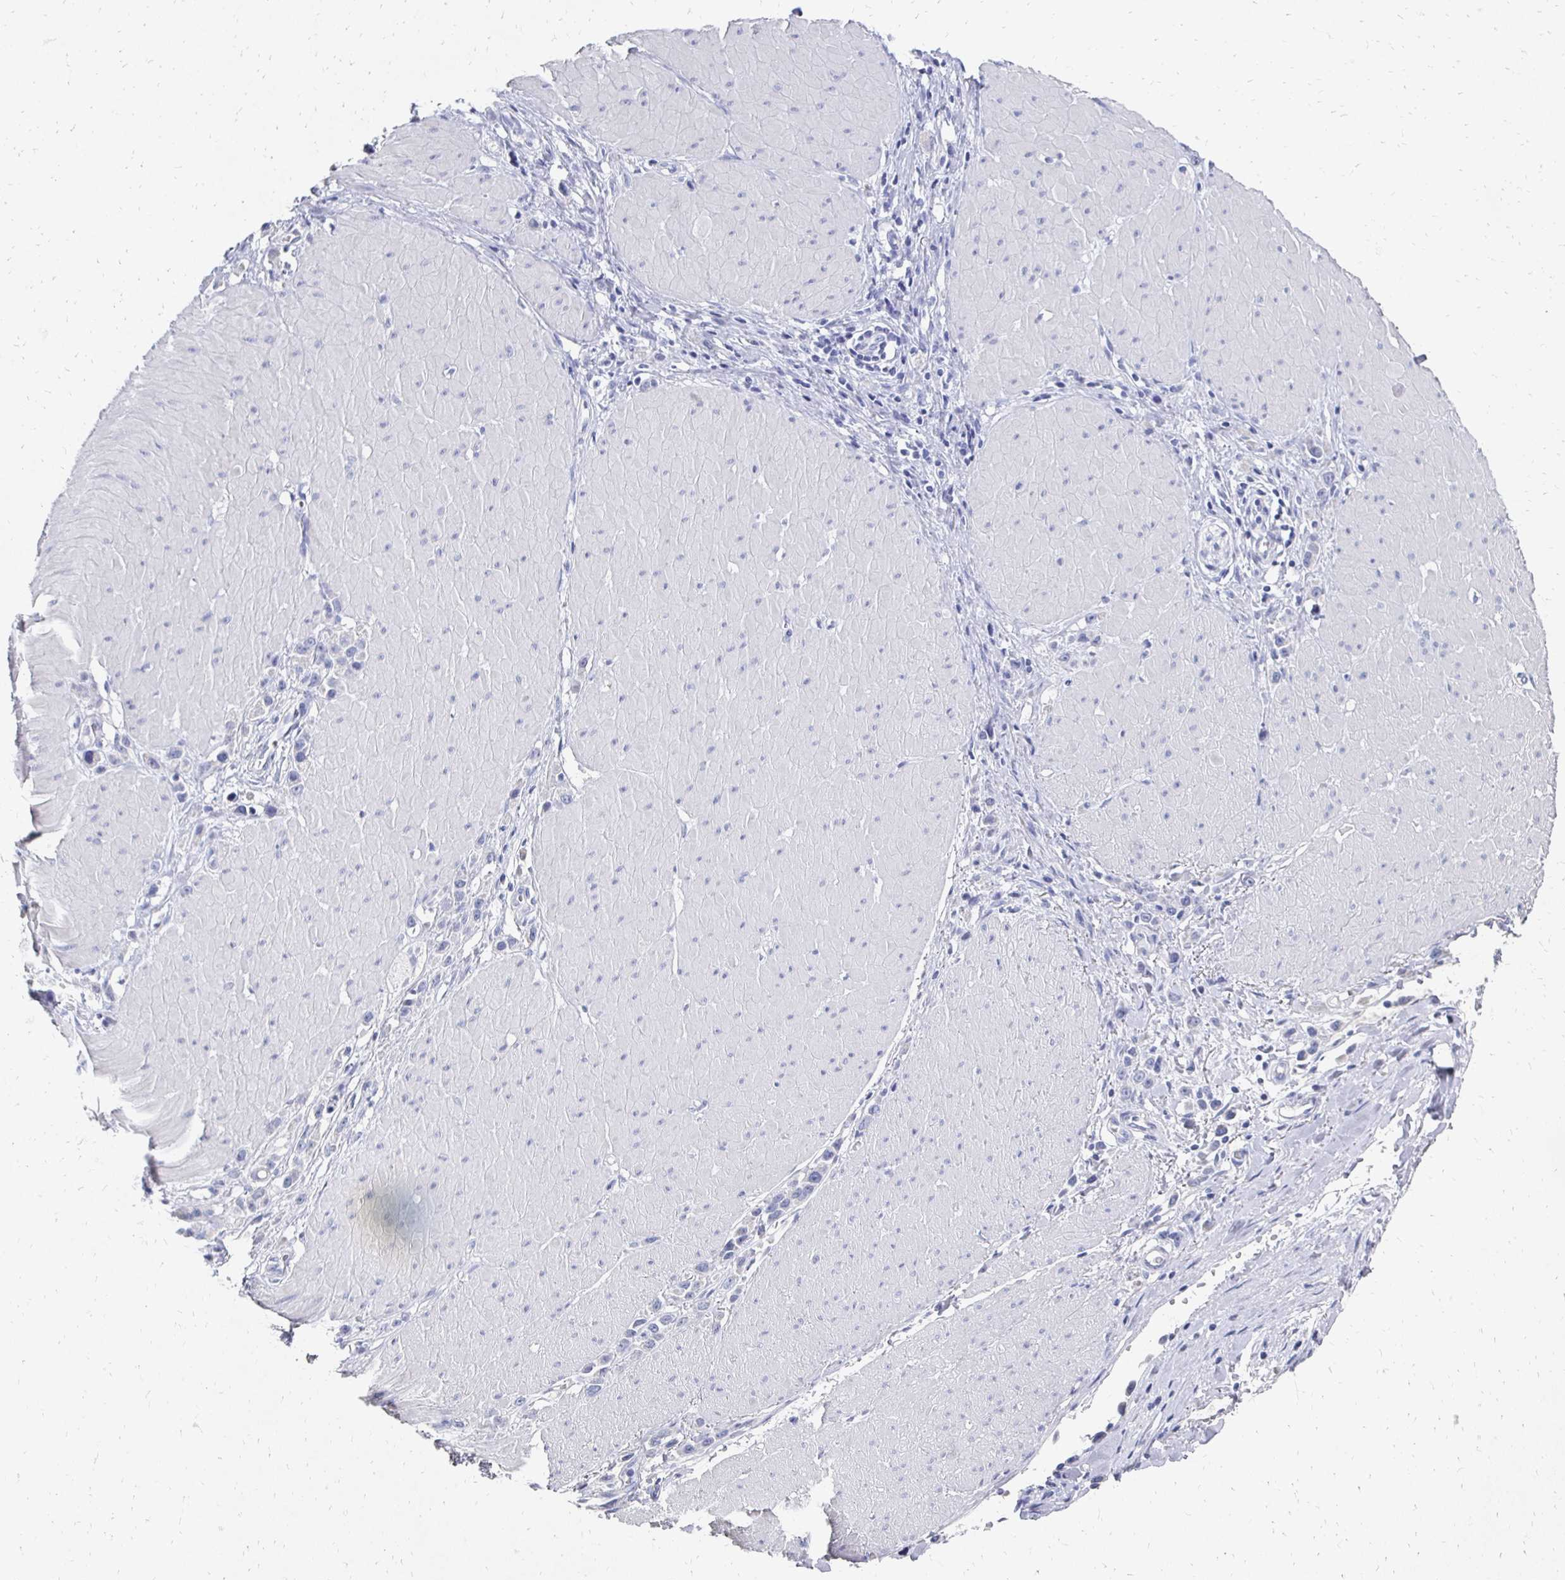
{"staining": {"intensity": "negative", "quantity": "none", "location": "none"}, "tissue": "stomach cancer", "cell_type": "Tumor cells", "image_type": "cancer", "snomed": [{"axis": "morphology", "description": "Adenocarcinoma, NOS"}, {"axis": "topography", "description": "Stomach"}], "caption": "This is a histopathology image of IHC staining of stomach adenocarcinoma, which shows no staining in tumor cells.", "gene": "SYCP3", "patient": {"sex": "male", "age": 47}}